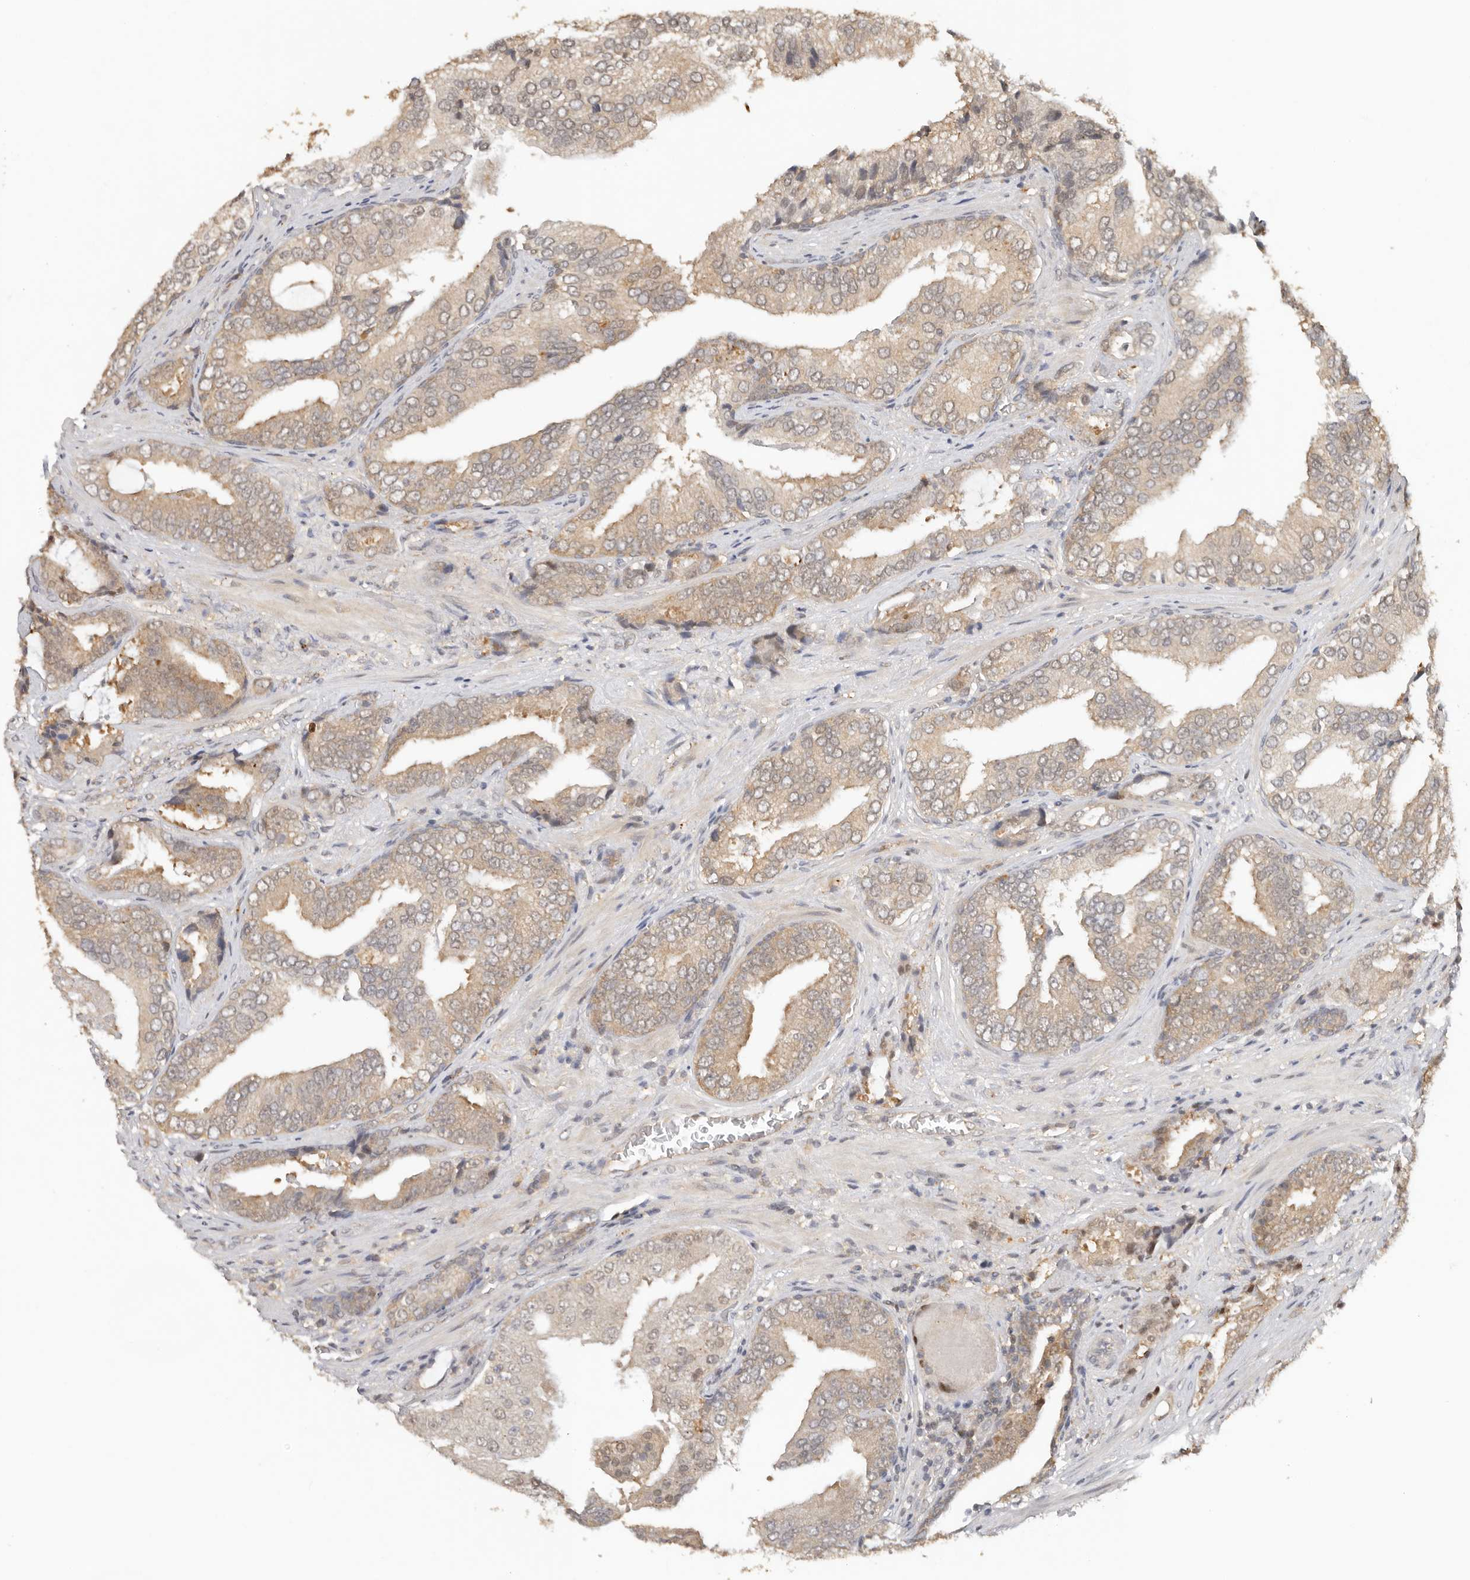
{"staining": {"intensity": "weak", "quantity": "25%-75%", "location": "cytoplasmic/membranous"}, "tissue": "prostate cancer", "cell_type": "Tumor cells", "image_type": "cancer", "snomed": [{"axis": "morphology", "description": "Adenocarcinoma, Low grade"}, {"axis": "topography", "description": "Prostate"}], "caption": "There is low levels of weak cytoplasmic/membranous expression in tumor cells of prostate adenocarcinoma (low-grade), as demonstrated by immunohistochemical staining (brown color).", "gene": "PSMA5", "patient": {"sex": "male", "age": 67}}